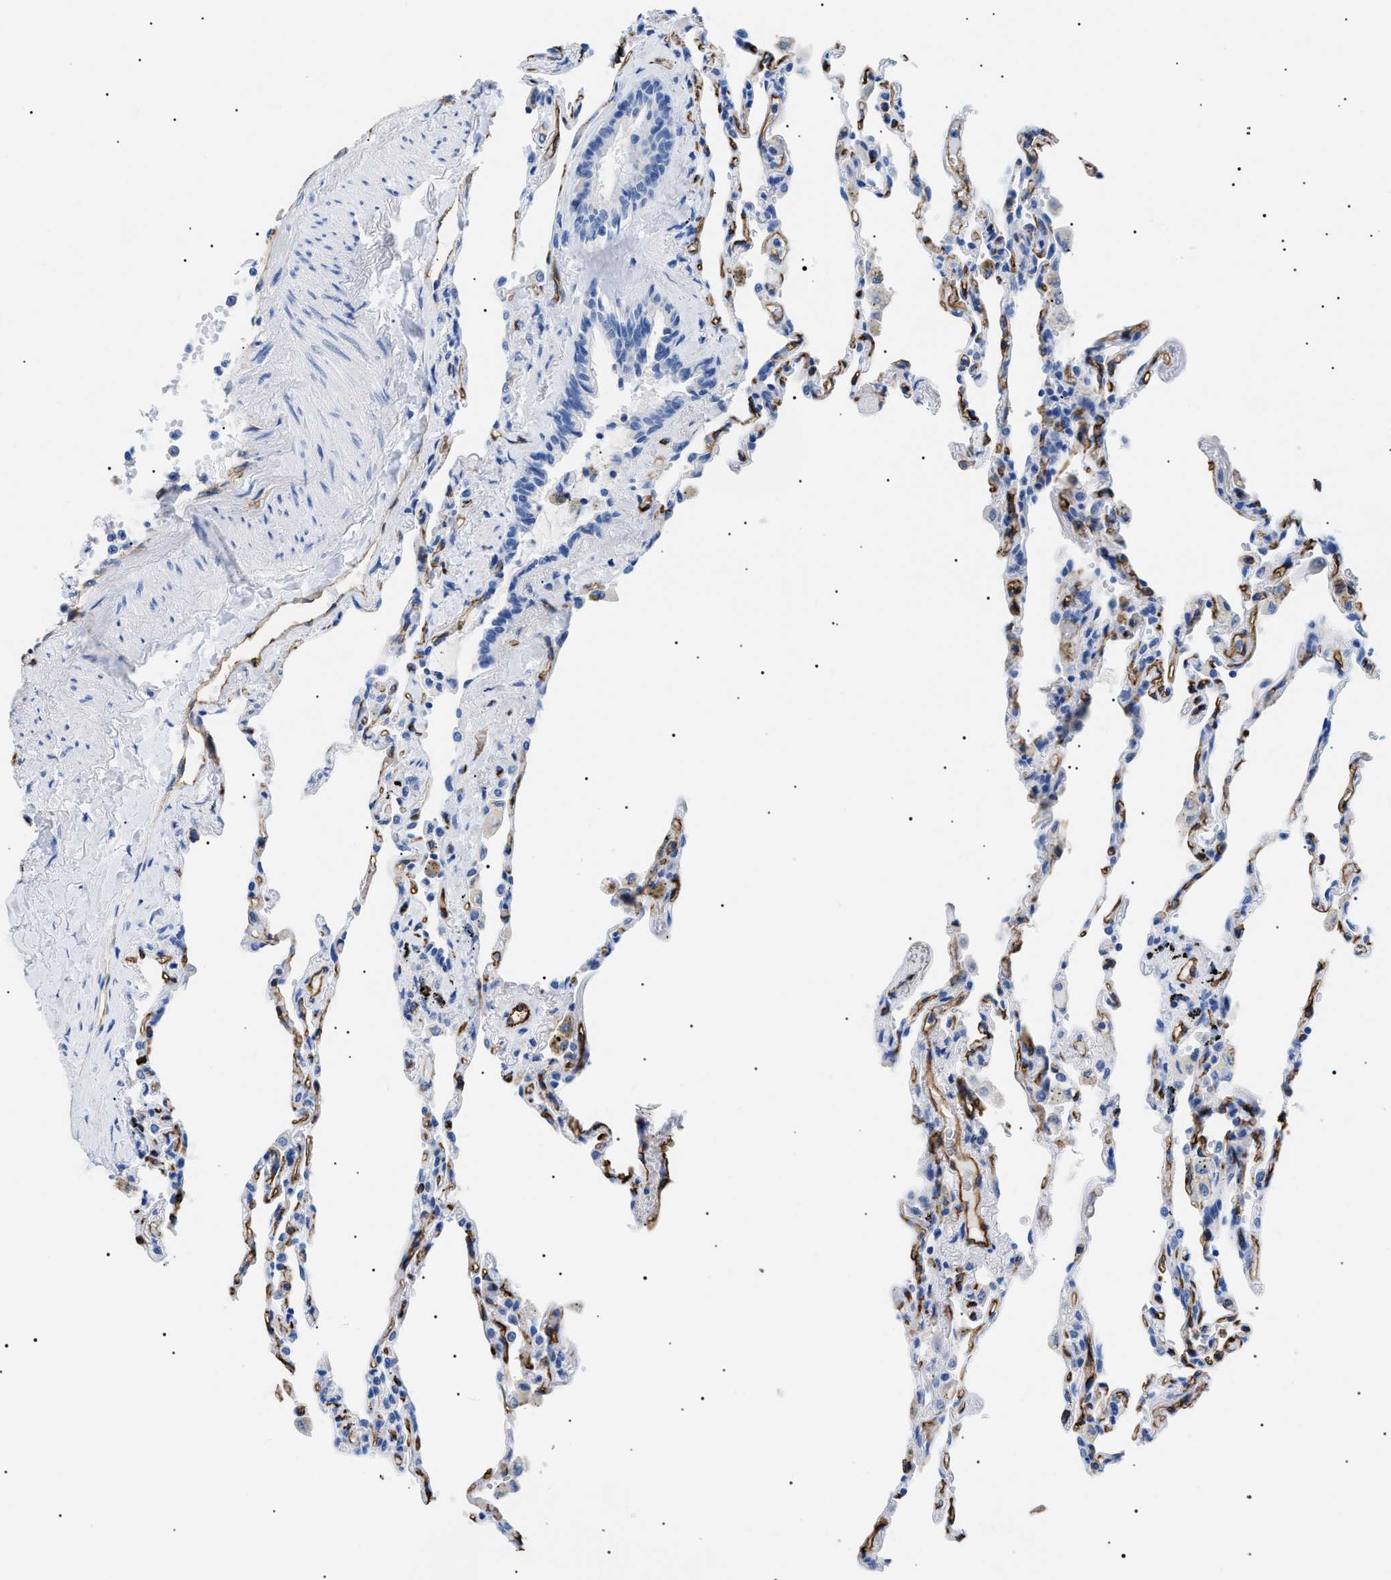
{"staining": {"intensity": "negative", "quantity": "none", "location": "none"}, "tissue": "lung", "cell_type": "Alveolar cells", "image_type": "normal", "snomed": [{"axis": "morphology", "description": "Normal tissue, NOS"}, {"axis": "topography", "description": "Lung"}], "caption": "The image shows no significant staining in alveolar cells of lung.", "gene": "PODXL", "patient": {"sex": "male", "age": 59}}